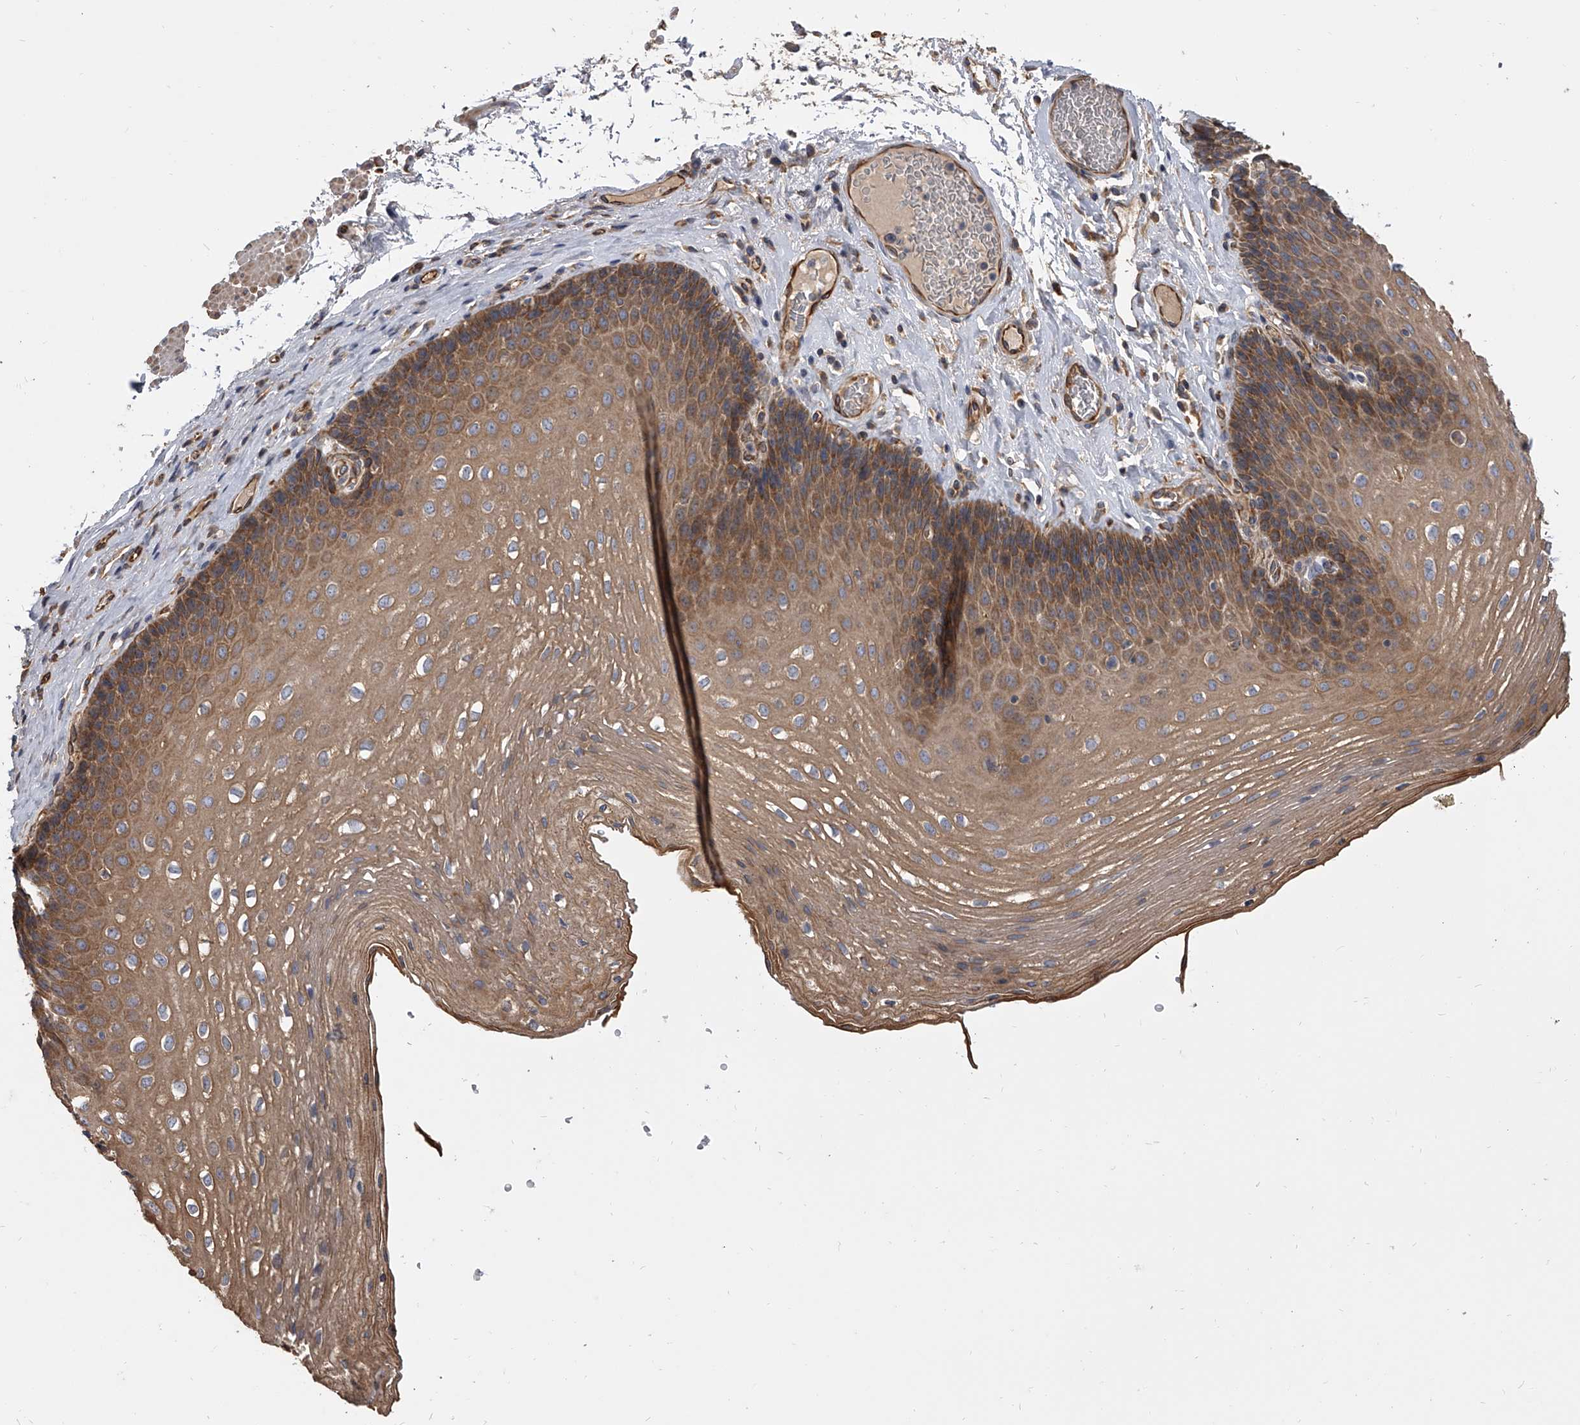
{"staining": {"intensity": "moderate", "quantity": ">75%", "location": "cytoplasmic/membranous"}, "tissue": "esophagus", "cell_type": "Squamous epithelial cells", "image_type": "normal", "snomed": [{"axis": "morphology", "description": "Normal tissue, NOS"}, {"axis": "topography", "description": "Esophagus"}], "caption": "Moderate cytoplasmic/membranous protein staining is seen in about >75% of squamous epithelial cells in esophagus. (DAB (3,3'-diaminobenzidine) IHC with brightfield microscopy, high magnification).", "gene": "EXOC4", "patient": {"sex": "female", "age": 66}}